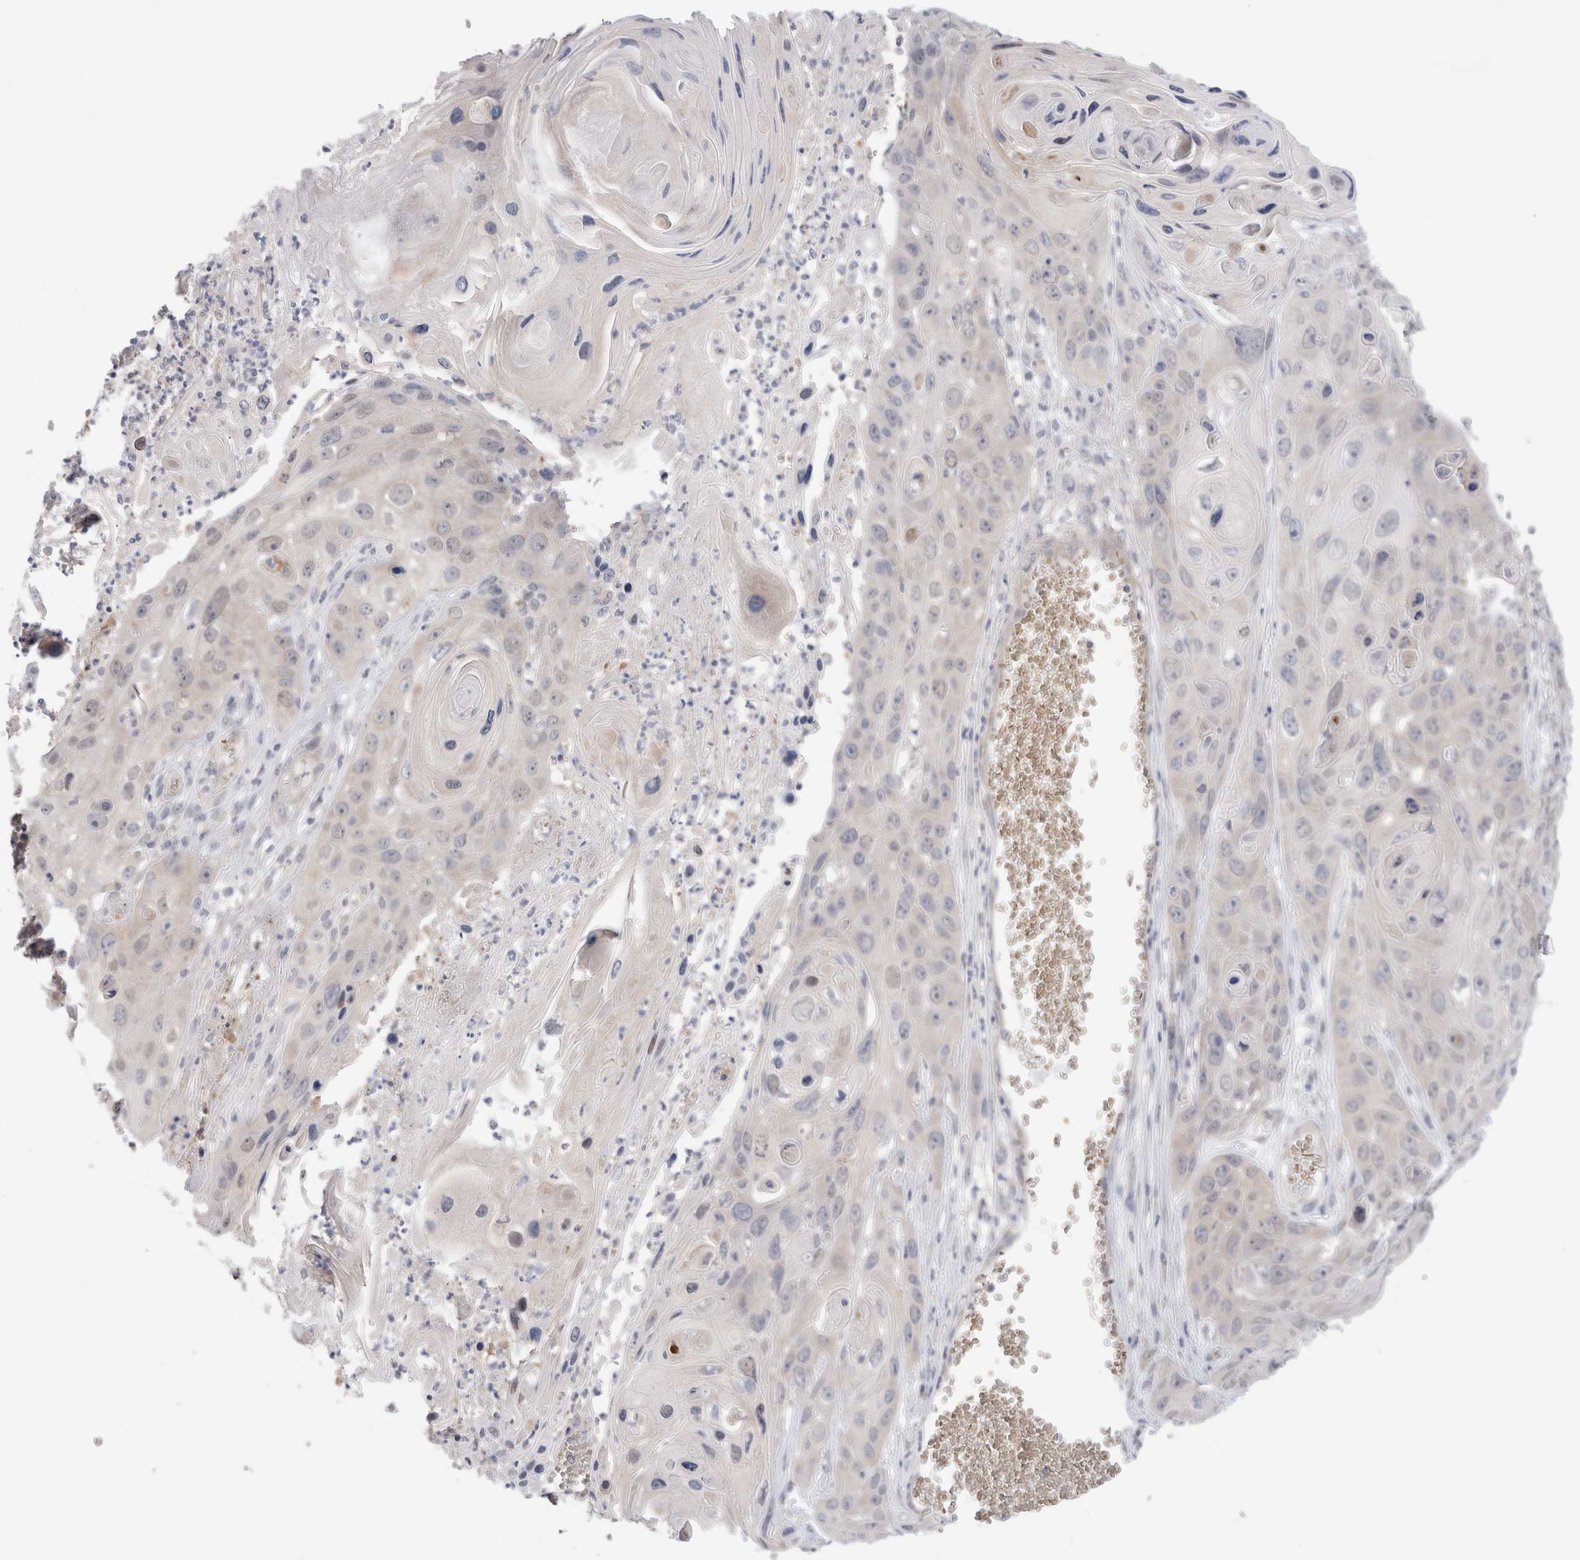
{"staining": {"intensity": "negative", "quantity": "none", "location": "none"}, "tissue": "skin cancer", "cell_type": "Tumor cells", "image_type": "cancer", "snomed": [{"axis": "morphology", "description": "Squamous cell carcinoma, NOS"}, {"axis": "topography", "description": "Skin"}], "caption": "IHC histopathology image of neoplastic tissue: squamous cell carcinoma (skin) stained with DAB (3,3'-diaminobenzidine) exhibits no significant protein expression in tumor cells.", "gene": "NDOR1", "patient": {"sex": "male", "age": 55}}